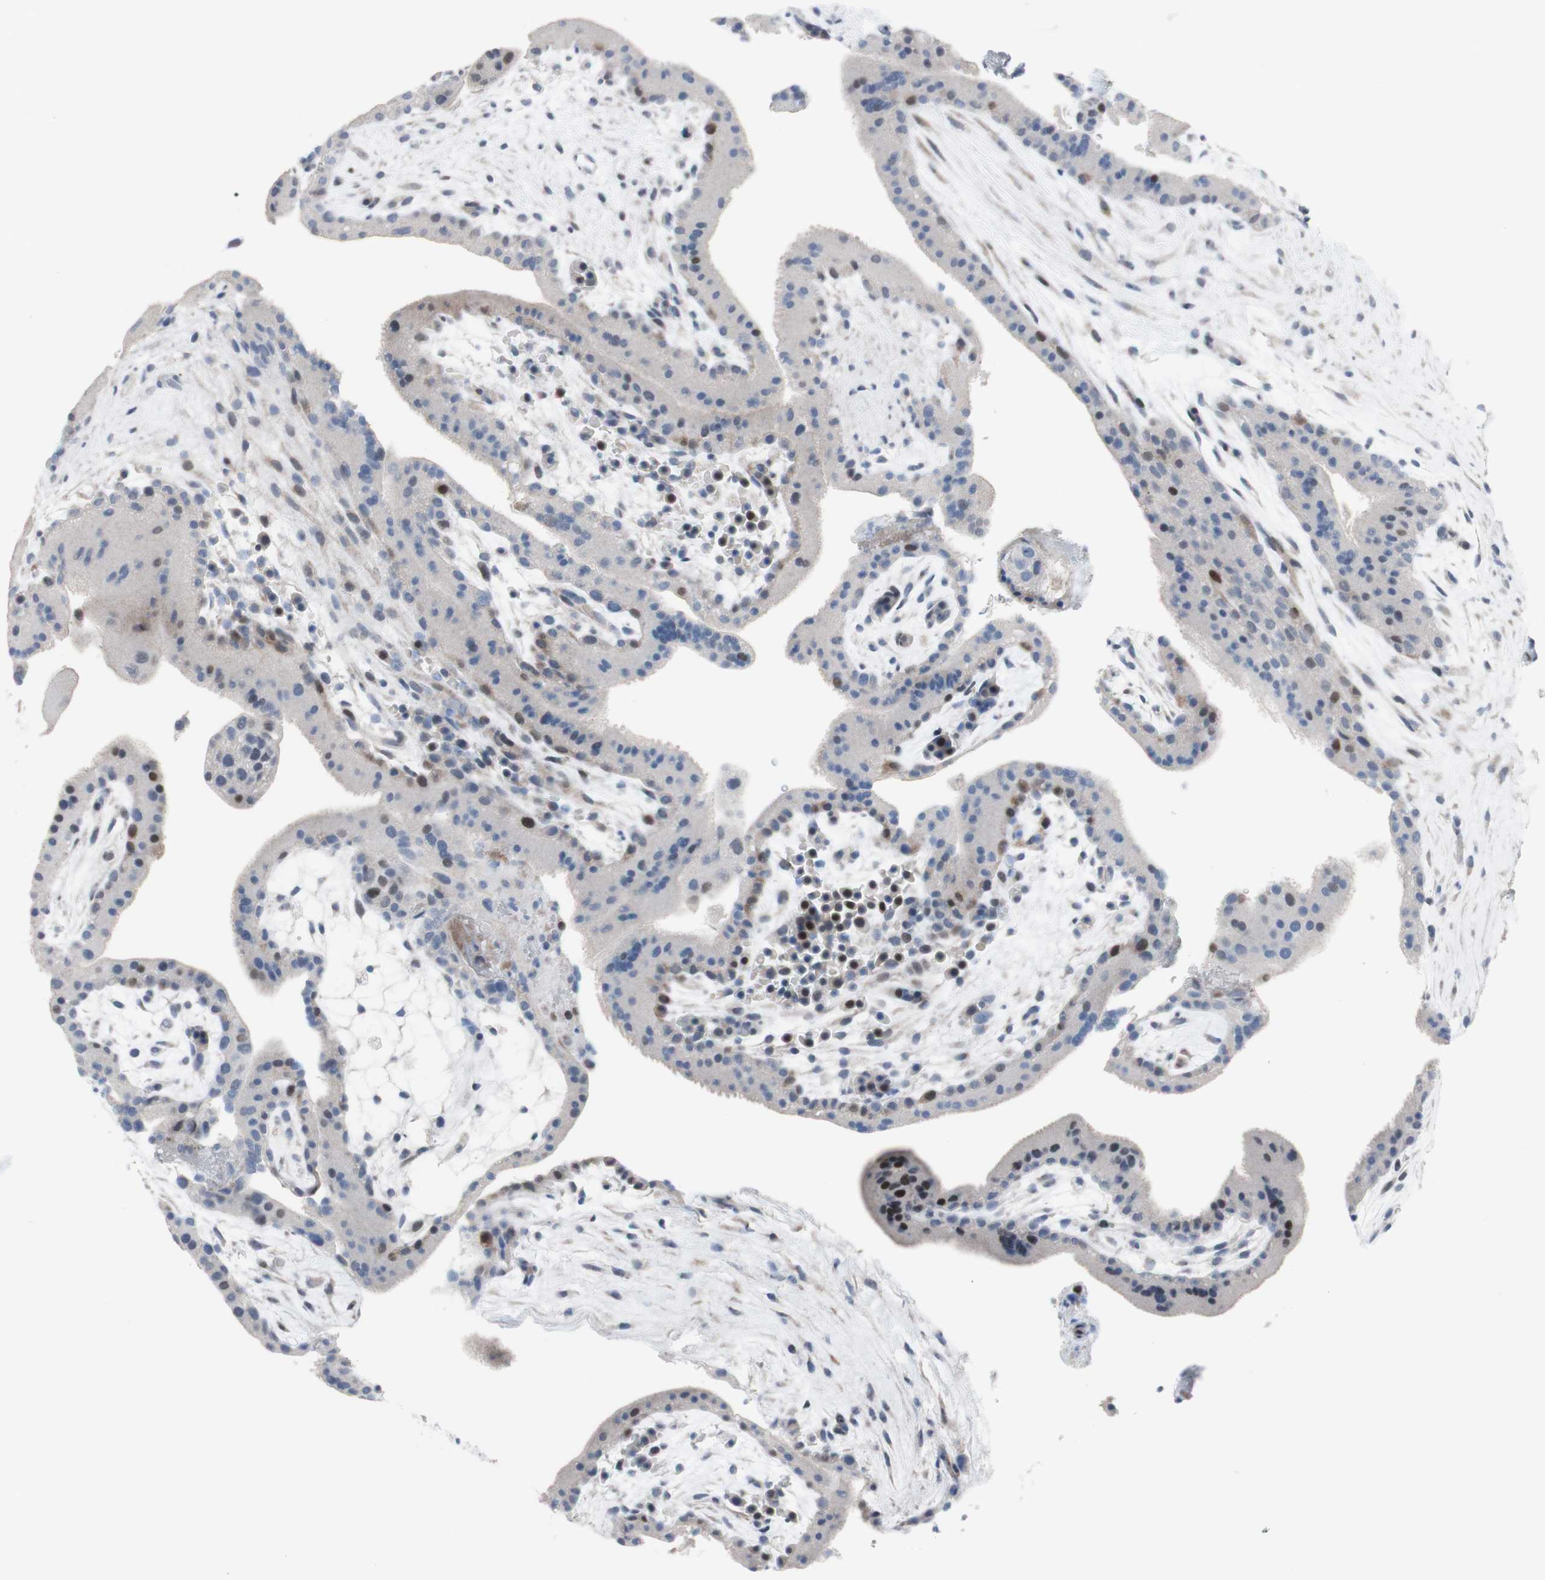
{"staining": {"intensity": "negative", "quantity": "none", "location": "none"}, "tissue": "placenta", "cell_type": "Decidual cells", "image_type": "normal", "snomed": [{"axis": "morphology", "description": "Normal tissue, NOS"}, {"axis": "topography", "description": "Placenta"}], "caption": "An immunohistochemistry (IHC) image of benign placenta is shown. There is no staining in decidual cells of placenta. (DAB (3,3'-diaminobenzidine) IHC visualized using brightfield microscopy, high magnification).", "gene": "PHTF2", "patient": {"sex": "female", "age": 19}}